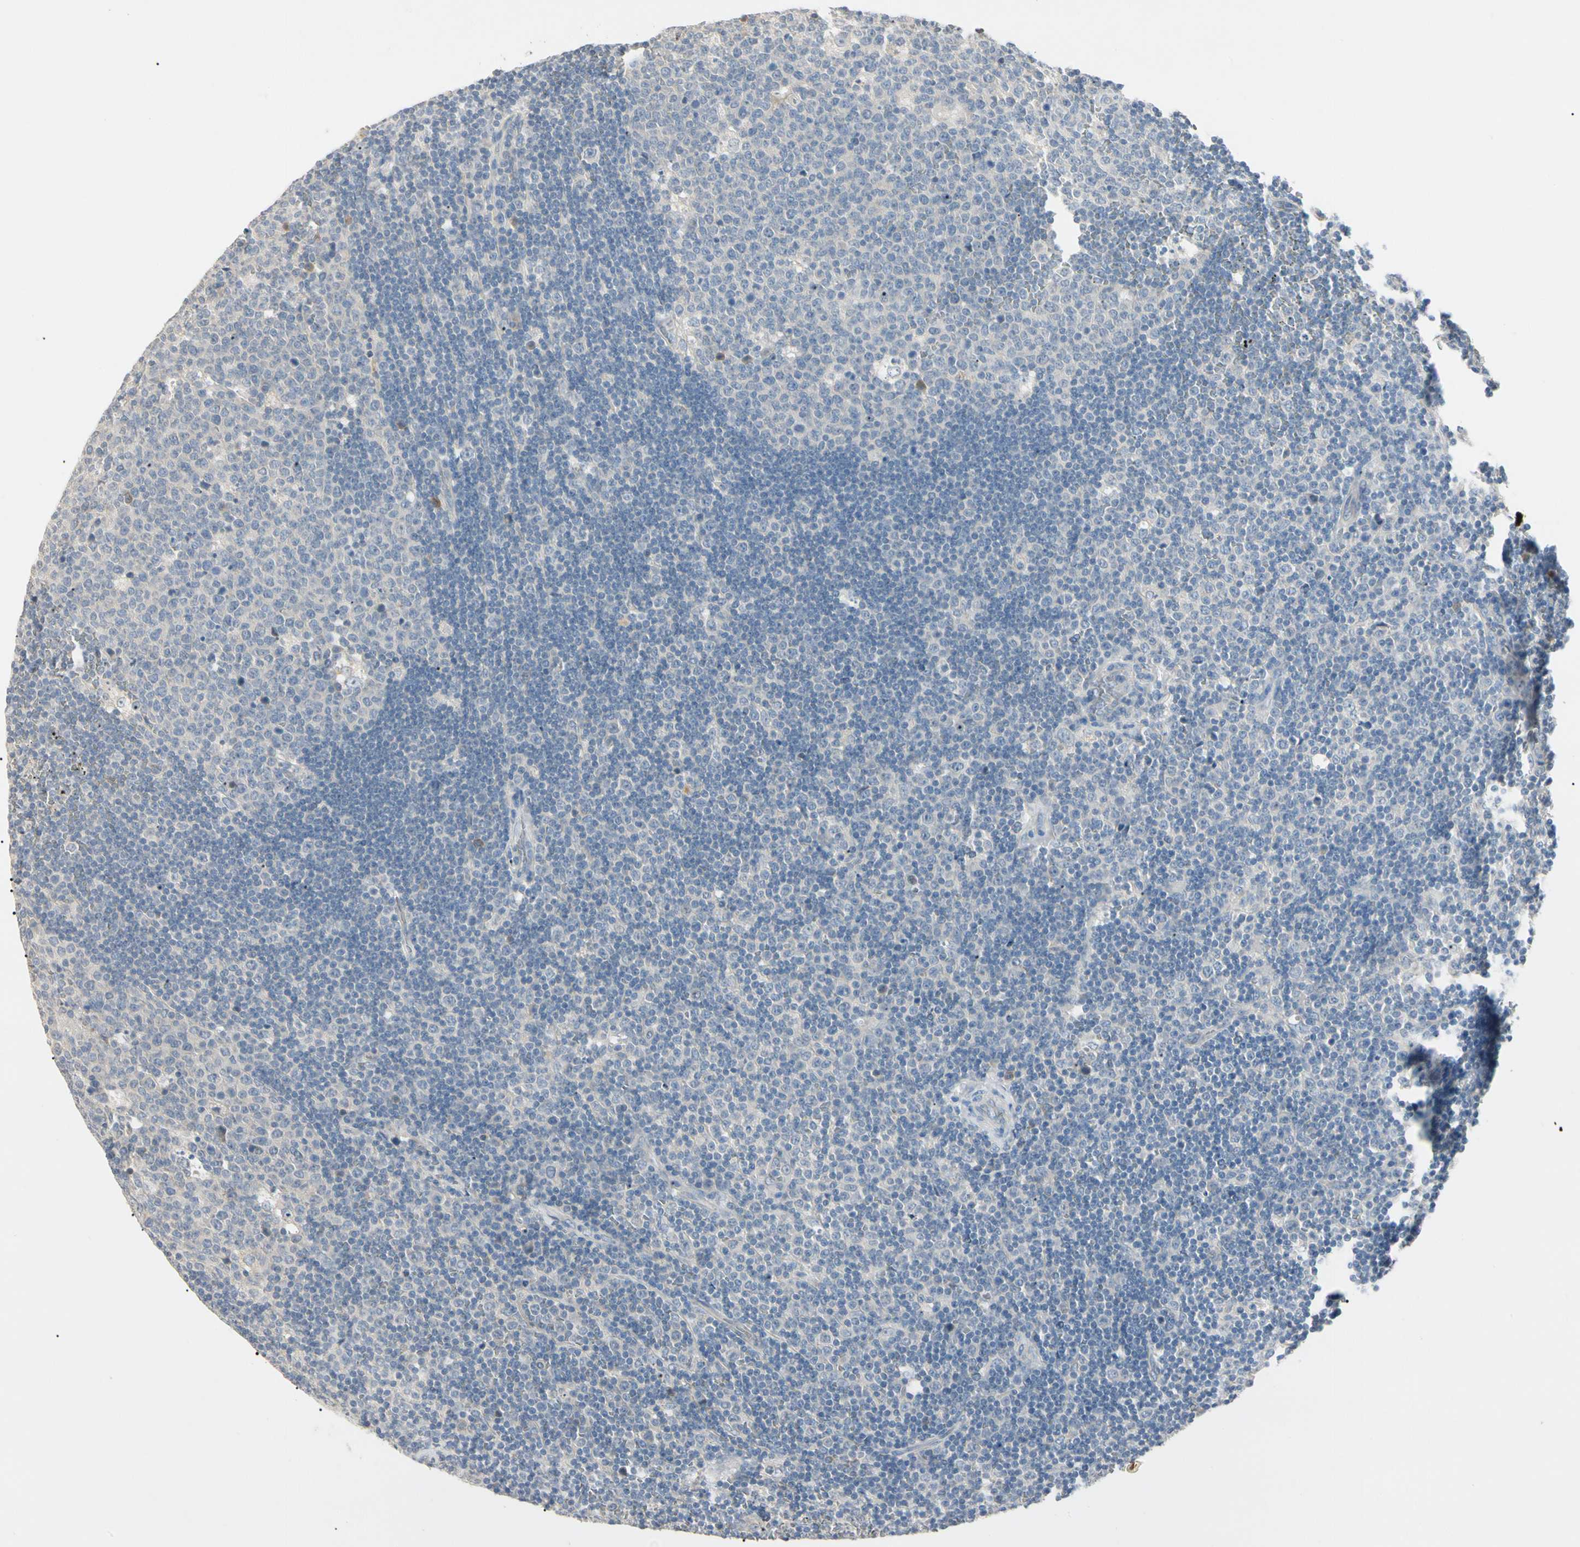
{"staining": {"intensity": "negative", "quantity": "none", "location": "none"}, "tissue": "lymph node", "cell_type": "Germinal center cells", "image_type": "normal", "snomed": [{"axis": "morphology", "description": "Normal tissue, NOS"}, {"axis": "topography", "description": "Lymph node"}, {"axis": "topography", "description": "Salivary gland"}], "caption": "Lymph node was stained to show a protein in brown. There is no significant positivity in germinal center cells. (Stains: DAB (3,3'-diaminobenzidine) IHC with hematoxylin counter stain, Microscopy: brightfield microscopy at high magnification).", "gene": "PRSS21", "patient": {"sex": "male", "age": 8}}